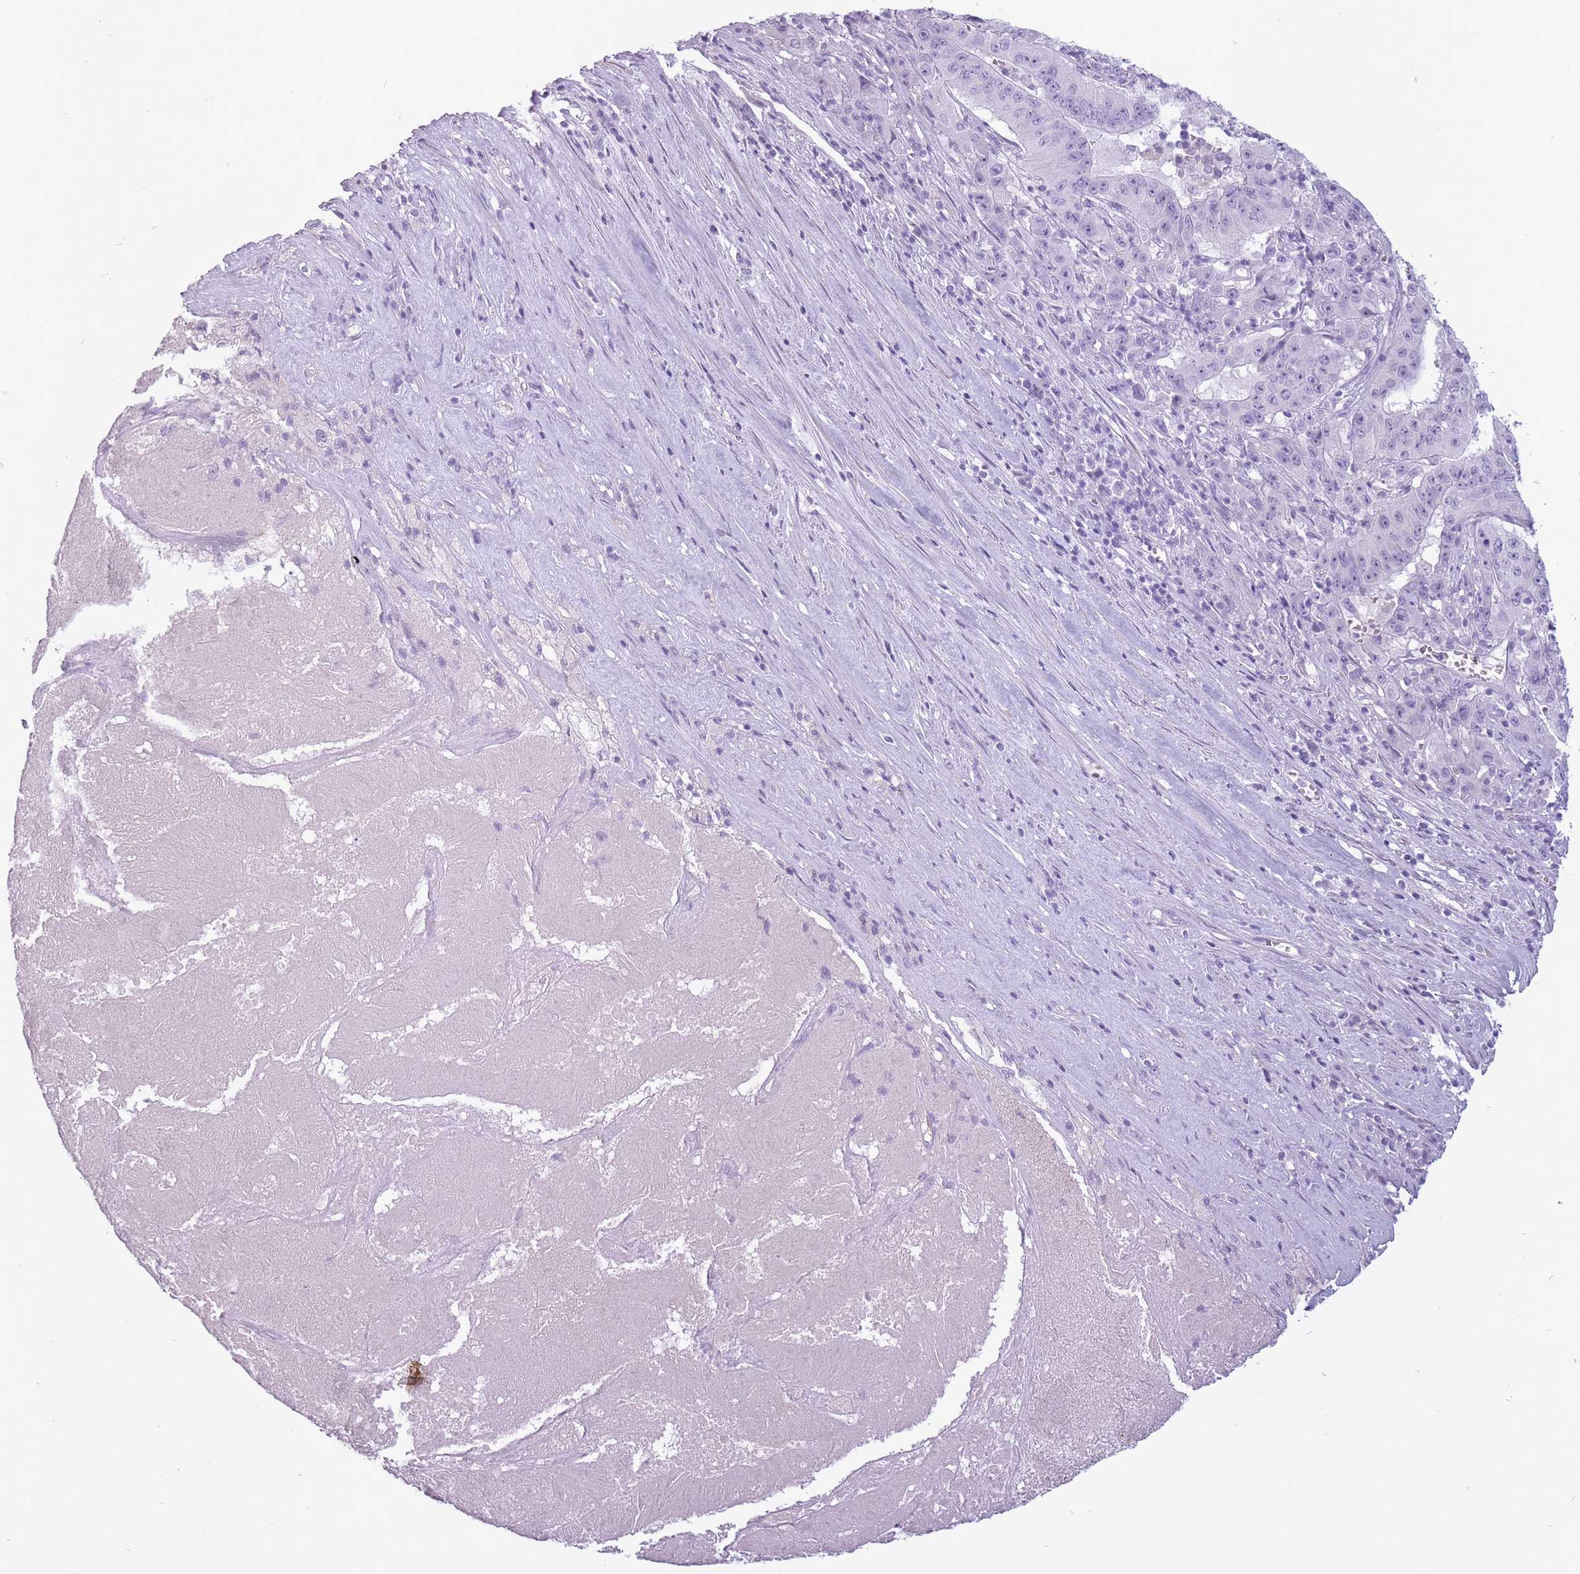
{"staining": {"intensity": "negative", "quantity": "none", "location": "none"}, "tissue": "pancreatic cancer", "cell_type": "Tumor cells", "image_type": "cancer", "snomed": [{"axis": "morphology", "description": "Adenocarcinoma, NOS"}, {"axis": "topography", "description": "Pancreas"}], "caption": "DAB (3,3'-diaminobenzidine) immunohistochemical staining of human pancreatic adenocarcinoma reveals no significant staining in tumor cells. (DAB (3,3'-diaminobenzidine) immunohistochemistry, high magnification).", "gene": "RFX4", "patient": {"sex": "male", "age": 63}}